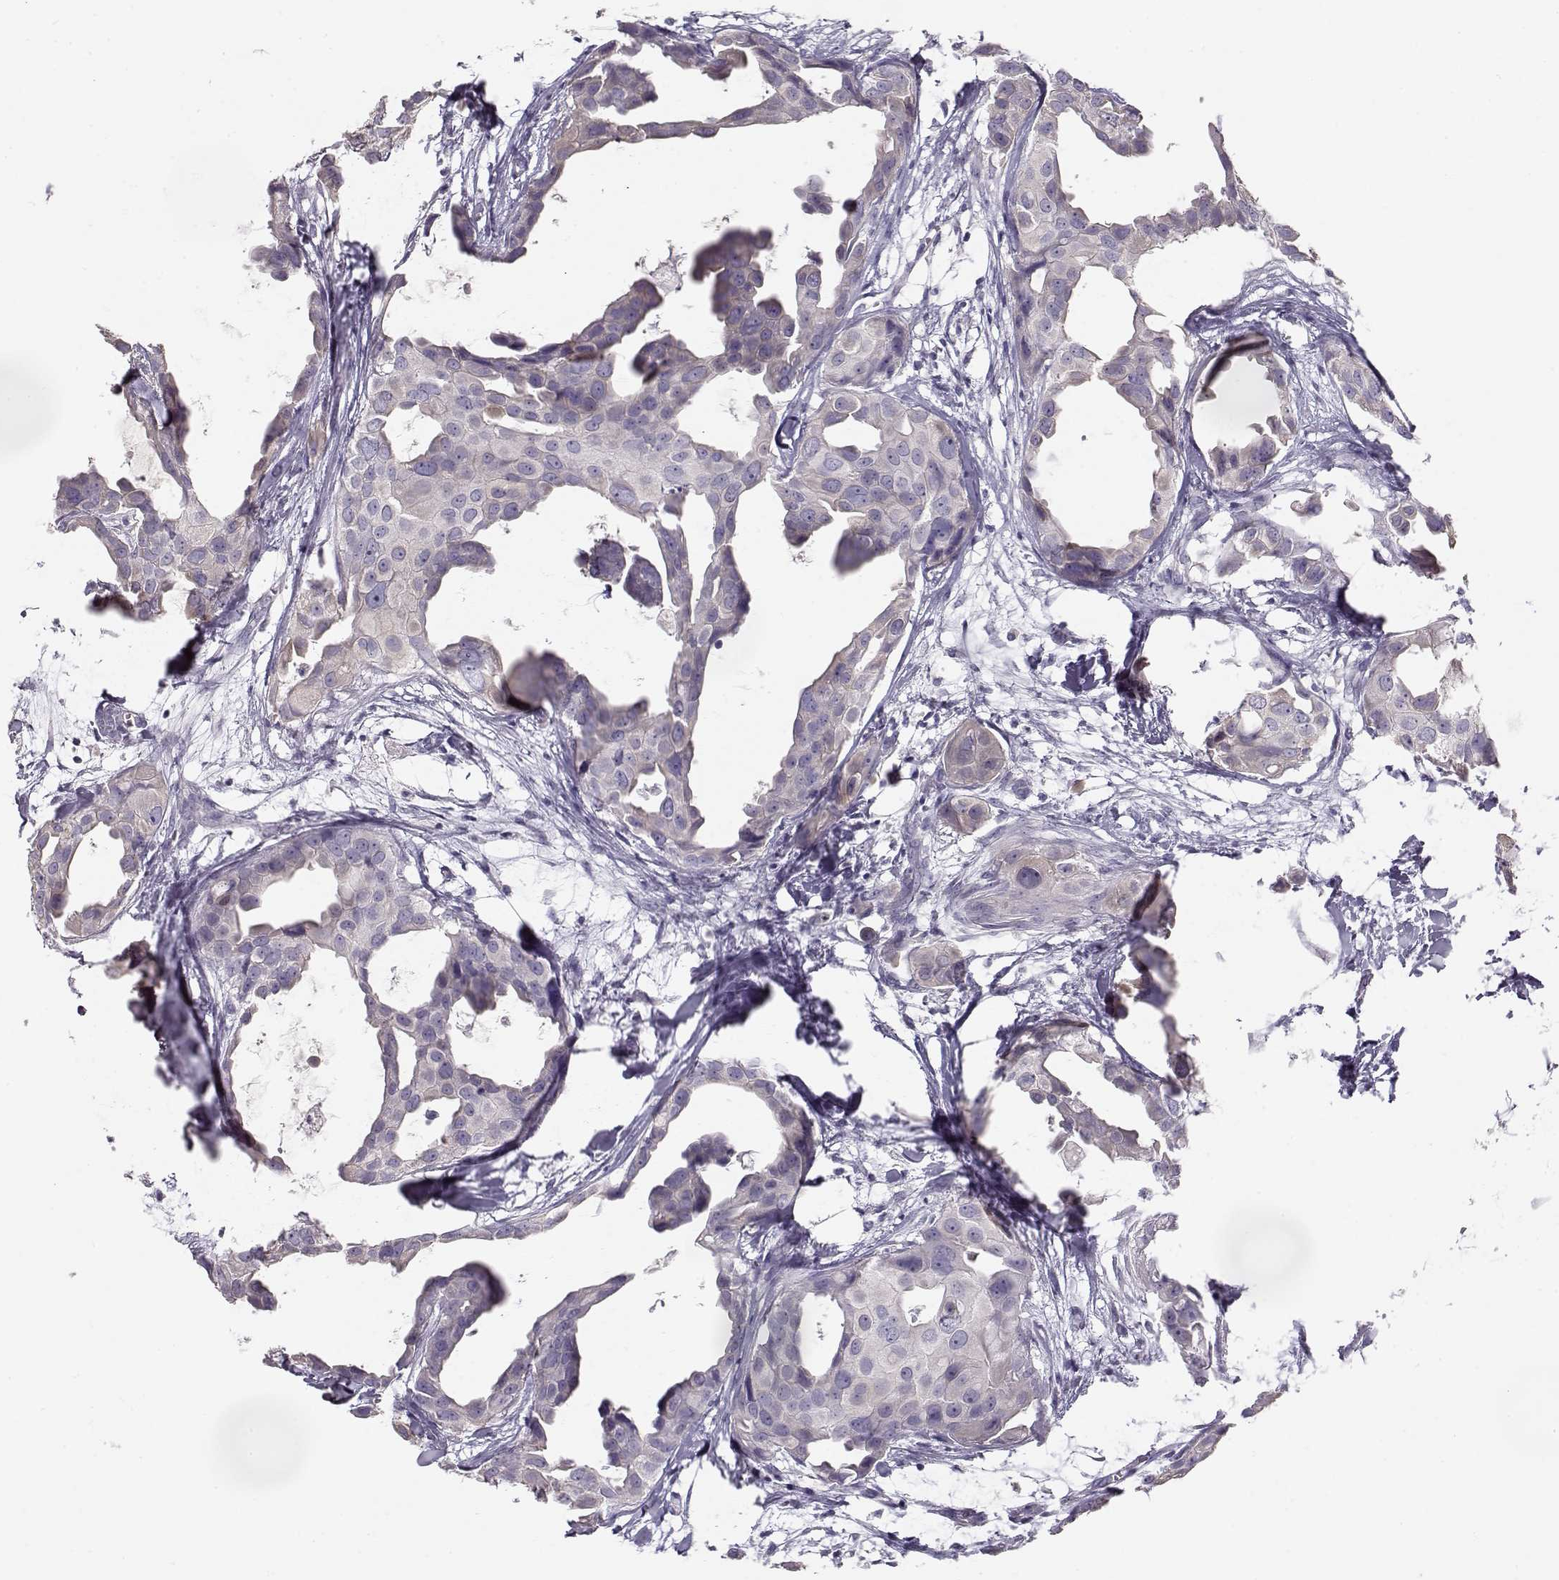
{"staining": {"intensity": "weak", "quantity": "<25%", "location": "cytoplasmic/membranous"}, "tissue": "breast cancer", "cell_type": "Tumor cells", "image_type": "cancer", "snomed": [{"axis": "morphology", "description": "Duct carcinoma"}, {"axis": "topography", "description": "Breast"}], "caption": "Breast invasive ductal carcinoma was stained to show a protein in brown. There is no significant positivity in tumor cells.", "gene": "GLIPR1L2", "patient": {"sex": "female", "age": 38}}